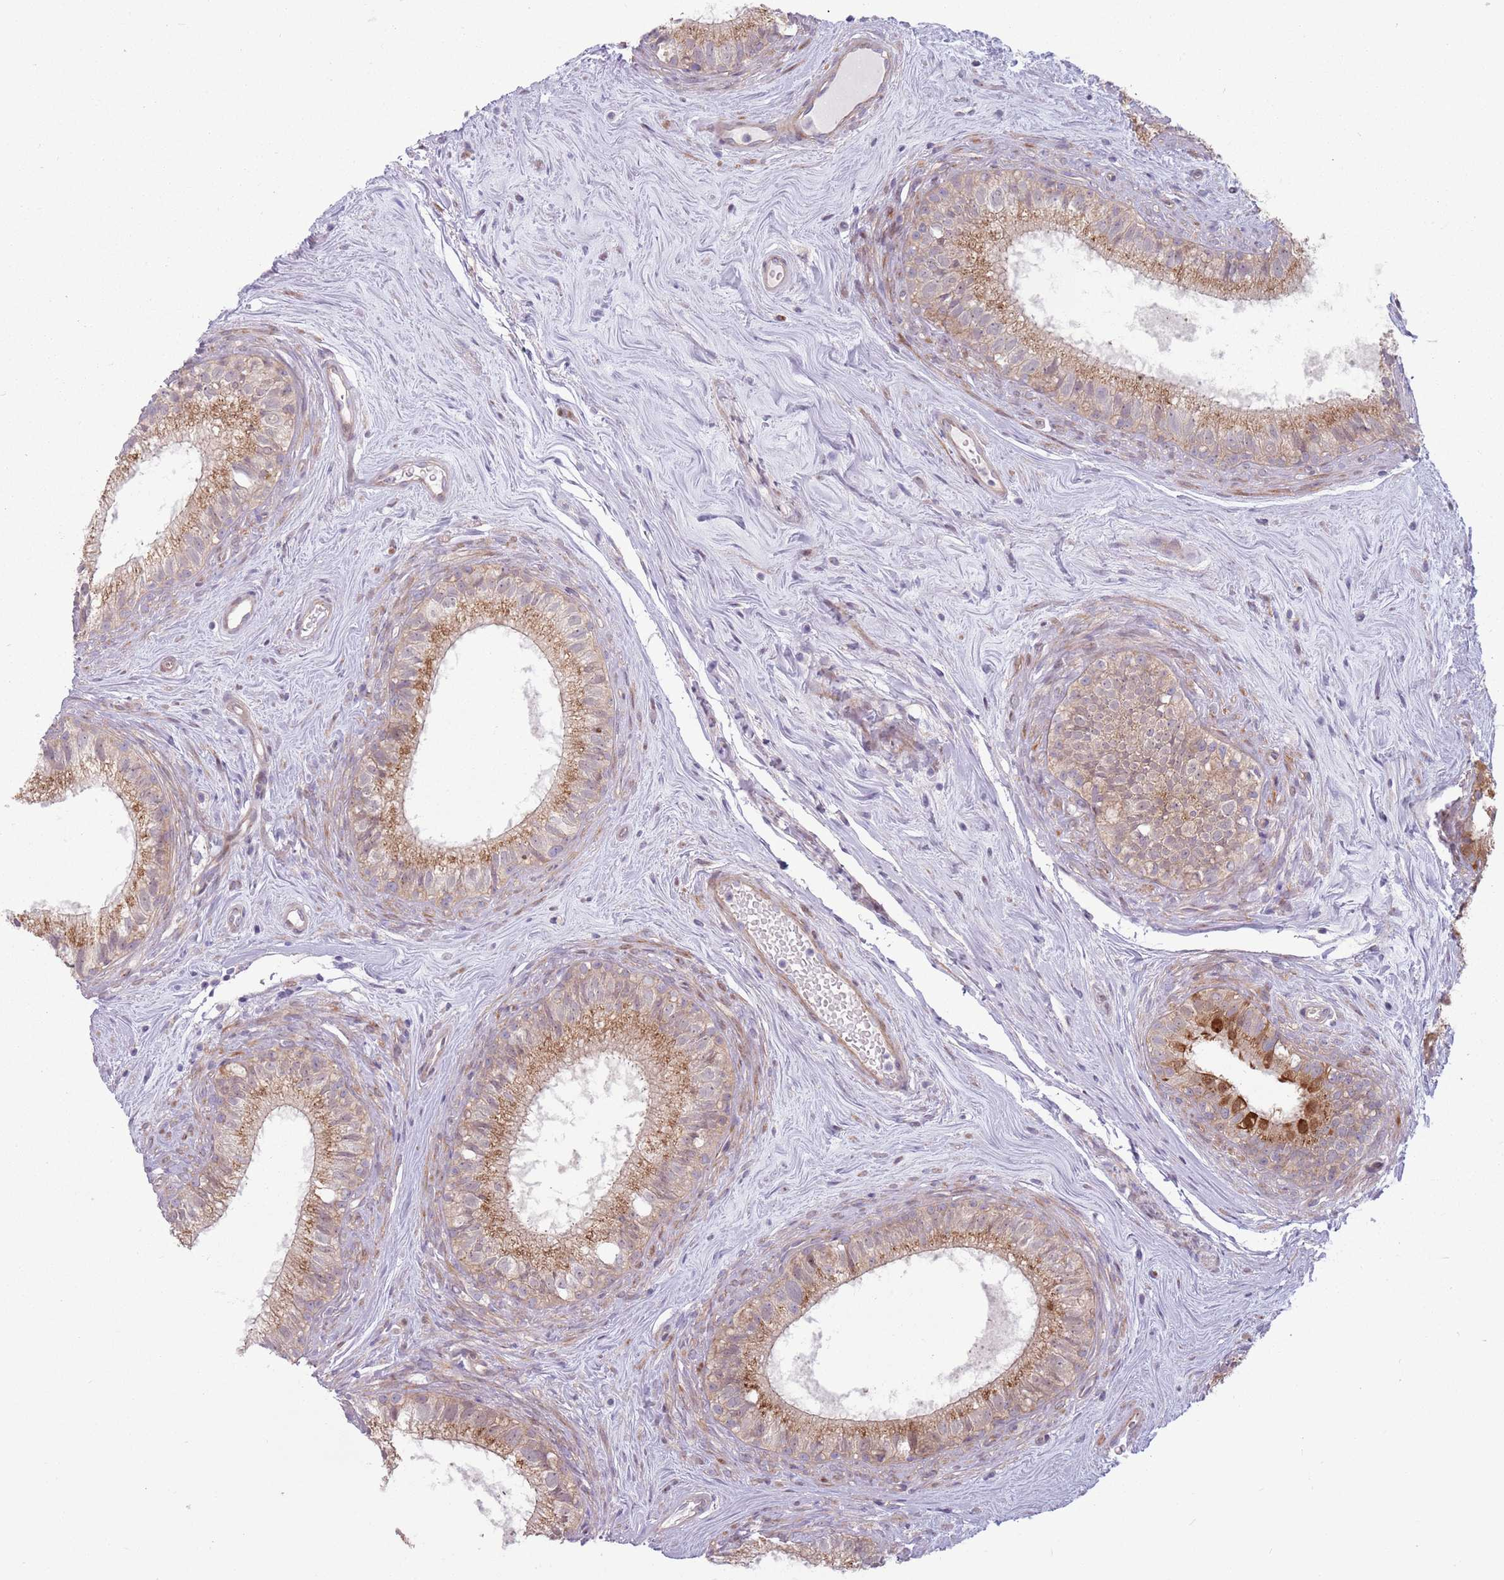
{"staining": {"intensity": "moderate", "quantity": ">75%", "location": "cytoplasmic/membranous"}, "tissue": "epididymis", "cell_type": "Glandular cells", "image_type": "normal", "snomed": [{"axis": "morphology", "description": "Normal tissue, NOS"}, {"axis": "topography", "description": "Epididymis"}], "caption": "This photomicrograph exhibits unremarkable epididymis stained with immunohistochemistry to label a protein in brown. The cytoplasmic/membranous of glandular cells show moderate positivity for the protein. Nuclei are counter-stained blue.", "gene": "CCDC150", "patient": {"sex": "male", "age": 71}}